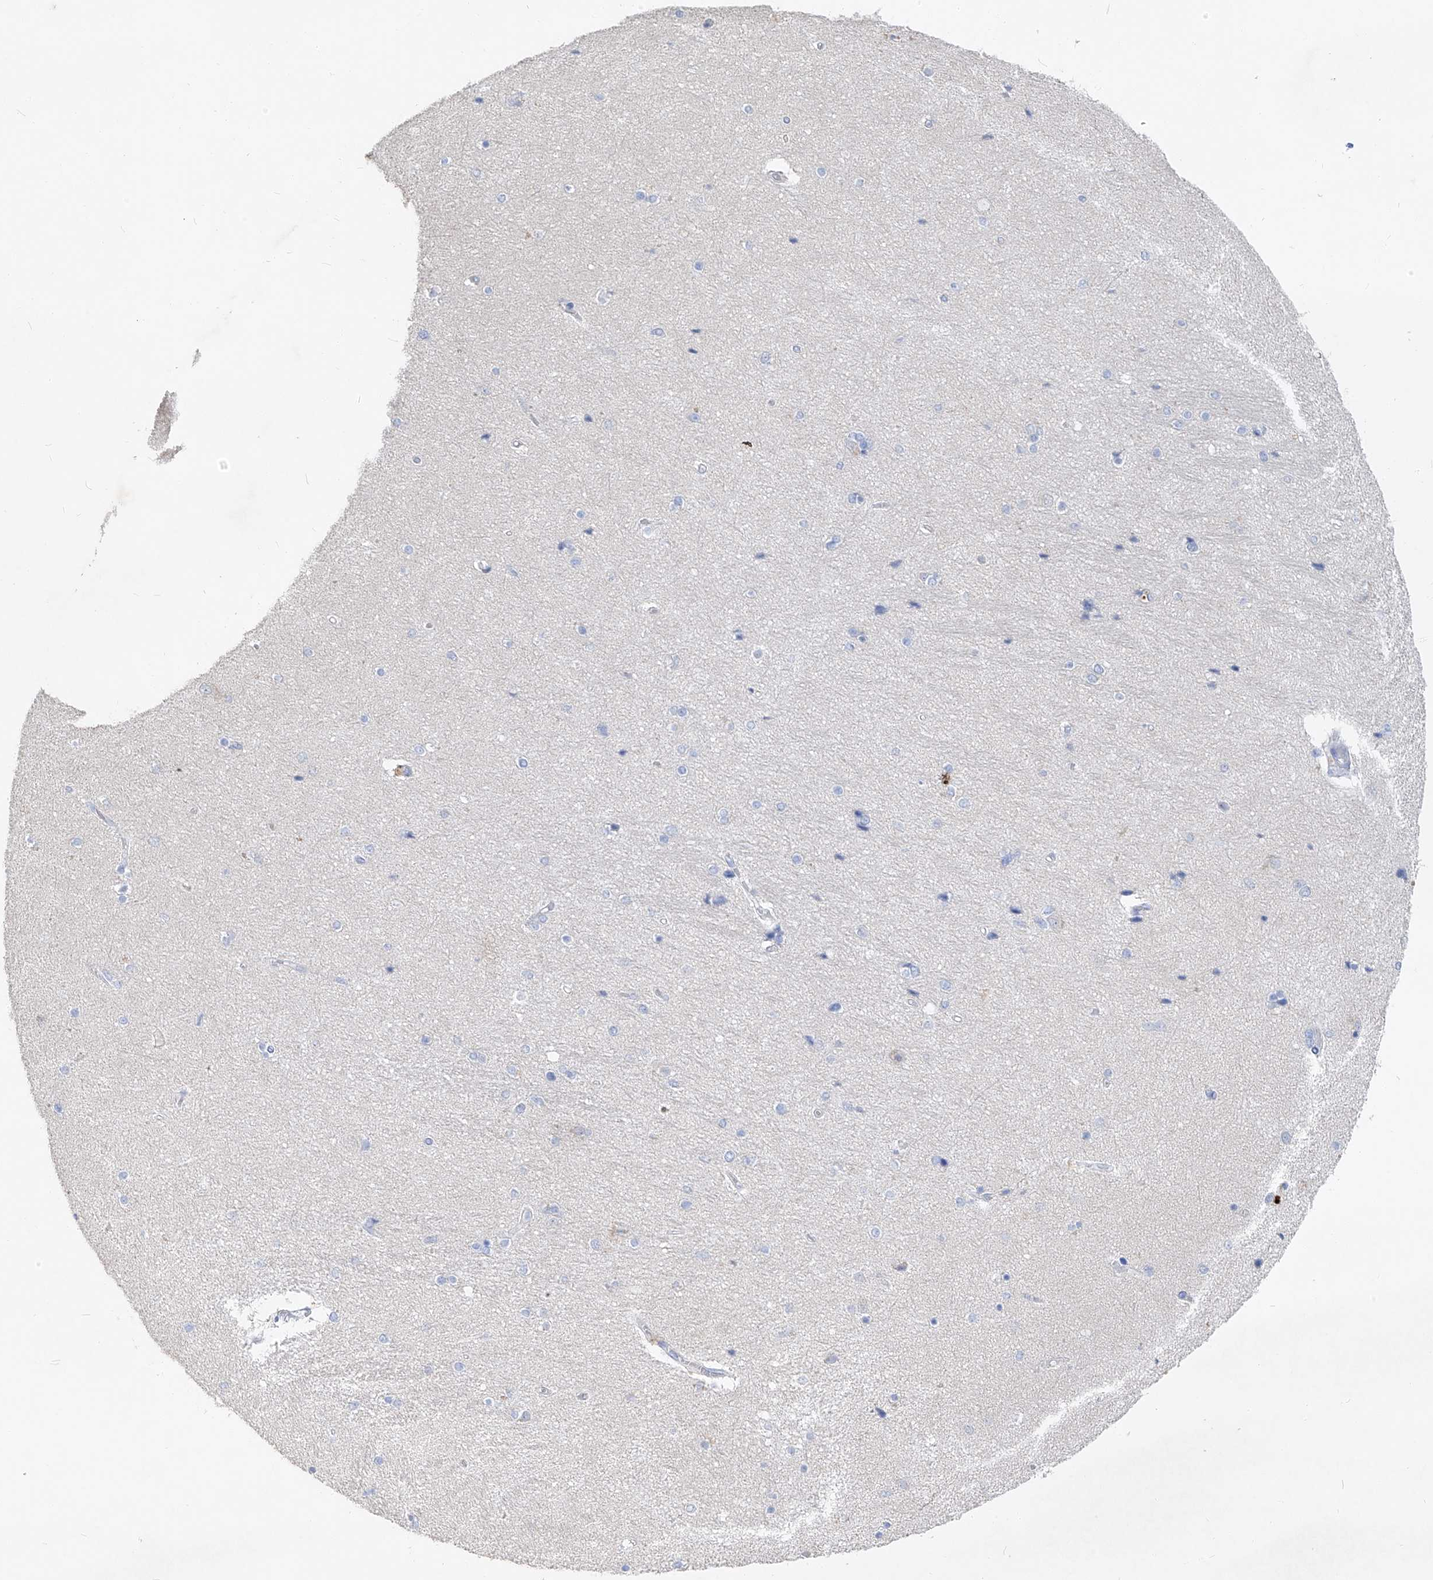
{"staining": {"intensity": "negative", "quantity": "none", "location": "none"}, "tissue": "hippocampus", "cell_type": "Glial cells", "image_type": "normal", "snomed": [{"axis": "morphology", "description": "Normal tissue, NOS"}, {"axis": "topography", "description": "Hippocampus"}], "caption": "Photomicrograph shows no significant protein positivity in glial cells of benign hippocampus.", "gene": "FRS3", "patient": {"sex": "female", "age": 54}}